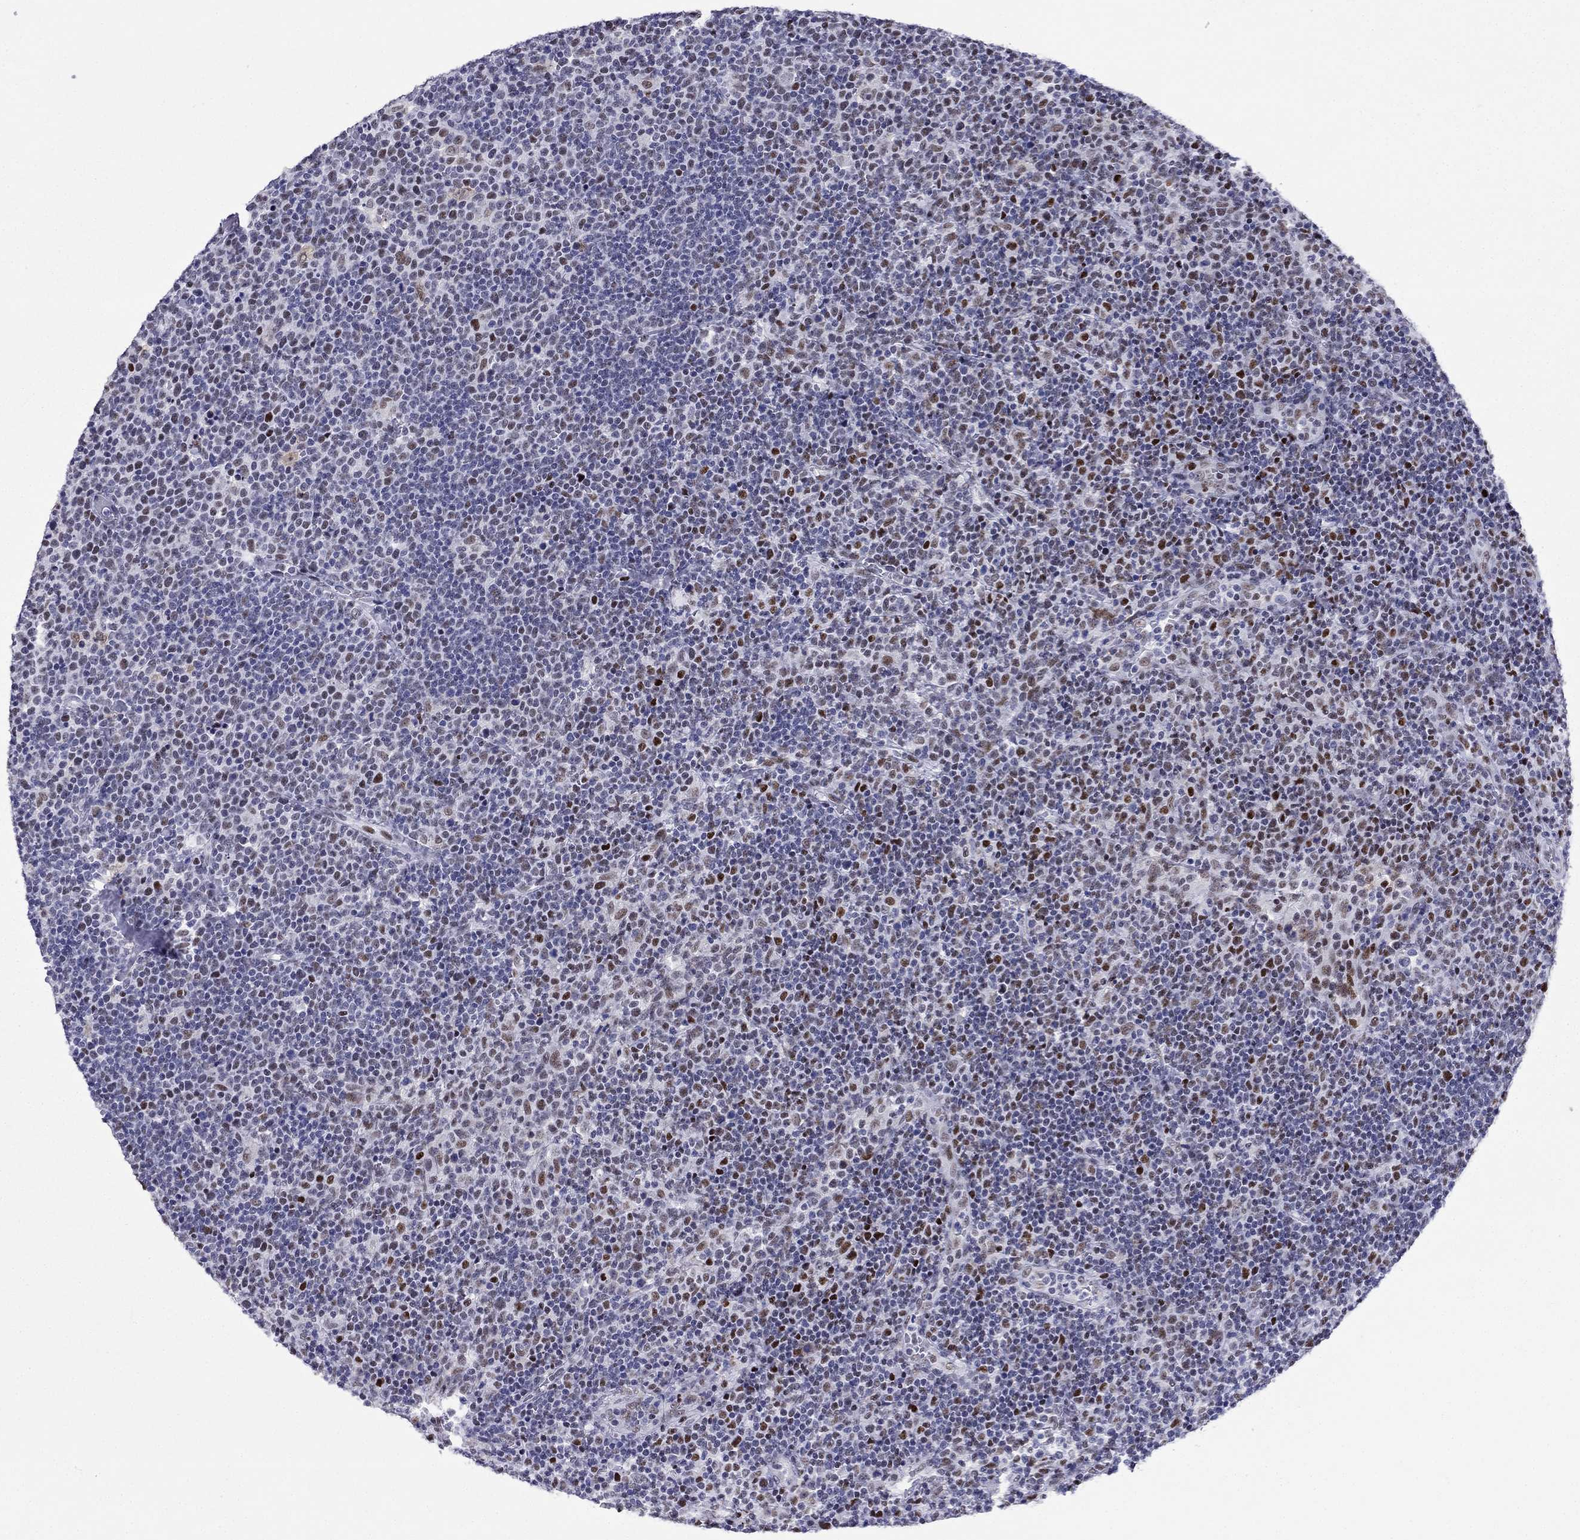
{"staining": {"intensity": "strong", "quantity": "<25%", "location": "nuclear"}, "tissue": "lymphoma", "cell_type": "Tumor cells", "image_type": "cancer", "snomed": [{"axis": "morphology", "description": "Malignant lymphoma, non-Hodgkin's type, High grade"}, {"axis": "topography", "description": "Lymph node"}], "caption": "Protein expression analysis of human lymphoma reveals strong nuclear staining in about <25% of tumor cells. (DAB (3,3'-diaminobenzidine) IHC, brown staining for protein, blue staining for nuclei).", "gene": "PPM1G", "patient": {"sex": "male", "age": 61}}